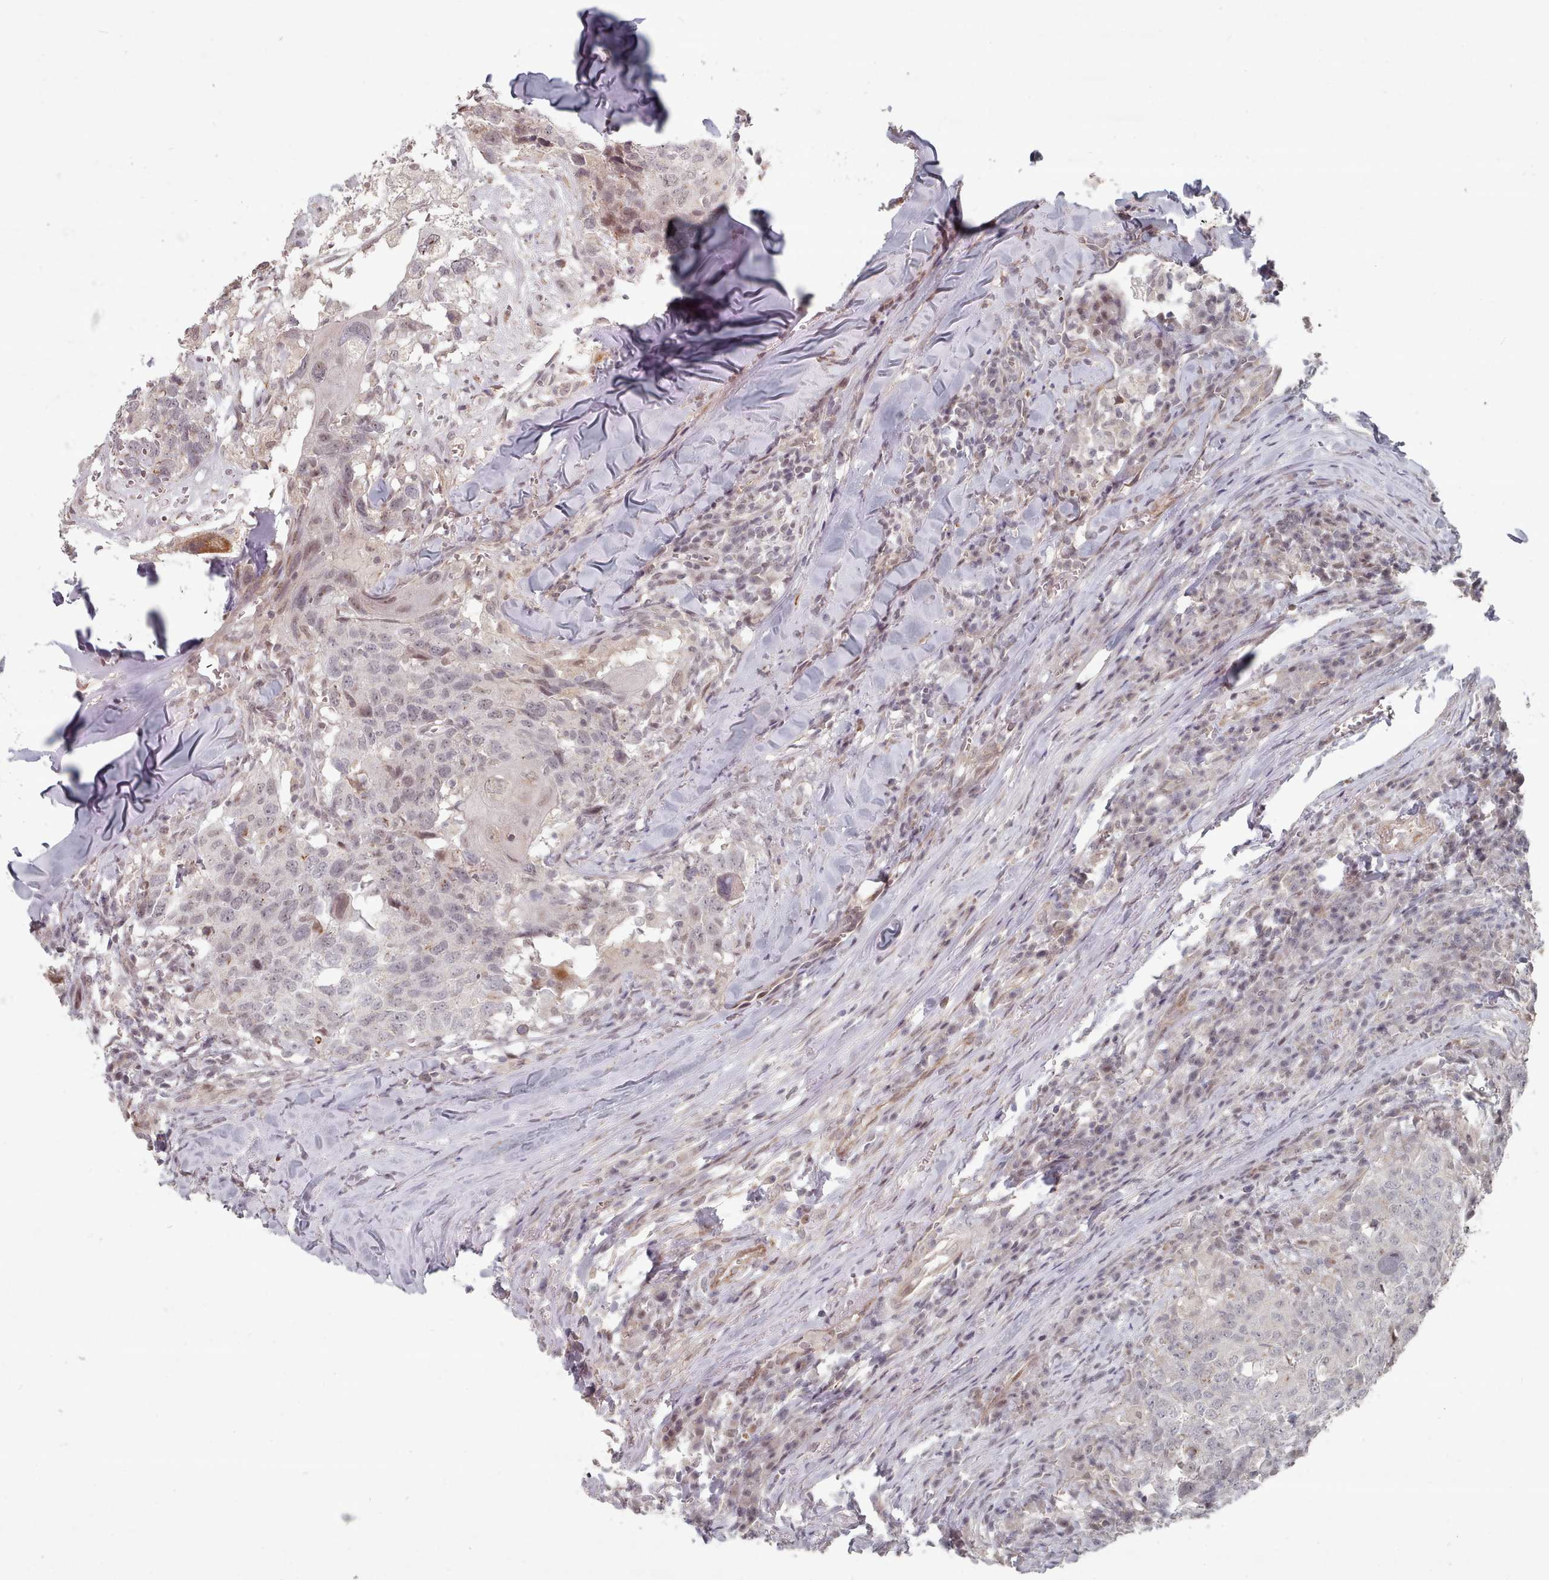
{"staining": {"intensity": "negative", "quantity": "none", "location": "none"}, "tissue": "head and neck cancer", "cell_type": "Tumor cells", "image_type": "cancer", "snomed": [{"axis": "morphology", "description": "Normal tissue, NOS"}, {"axis": "morphology", "description": "Squamous cell carcinoma, NOS"}, {"axis": "topography", "description": "Skeletal muscle"}, {"axis": "topography", "description": "Vascular tissue"}, {"axis": "topography", "description": "Peripheral nerve tissue"}, {"axis": "topography", "description": "Head-Neck"}], "caption": "There is no significant expression in tumor cells of head and neck squamous cell carcinoma. (Stains: DAB immunohistochemistry (IHC) with hematoxylin counter stain, Microscopy: brightfield microscopy at high magnification).", "gene": "CPSF4", "patient": {"sex": "male", "age": 66}}